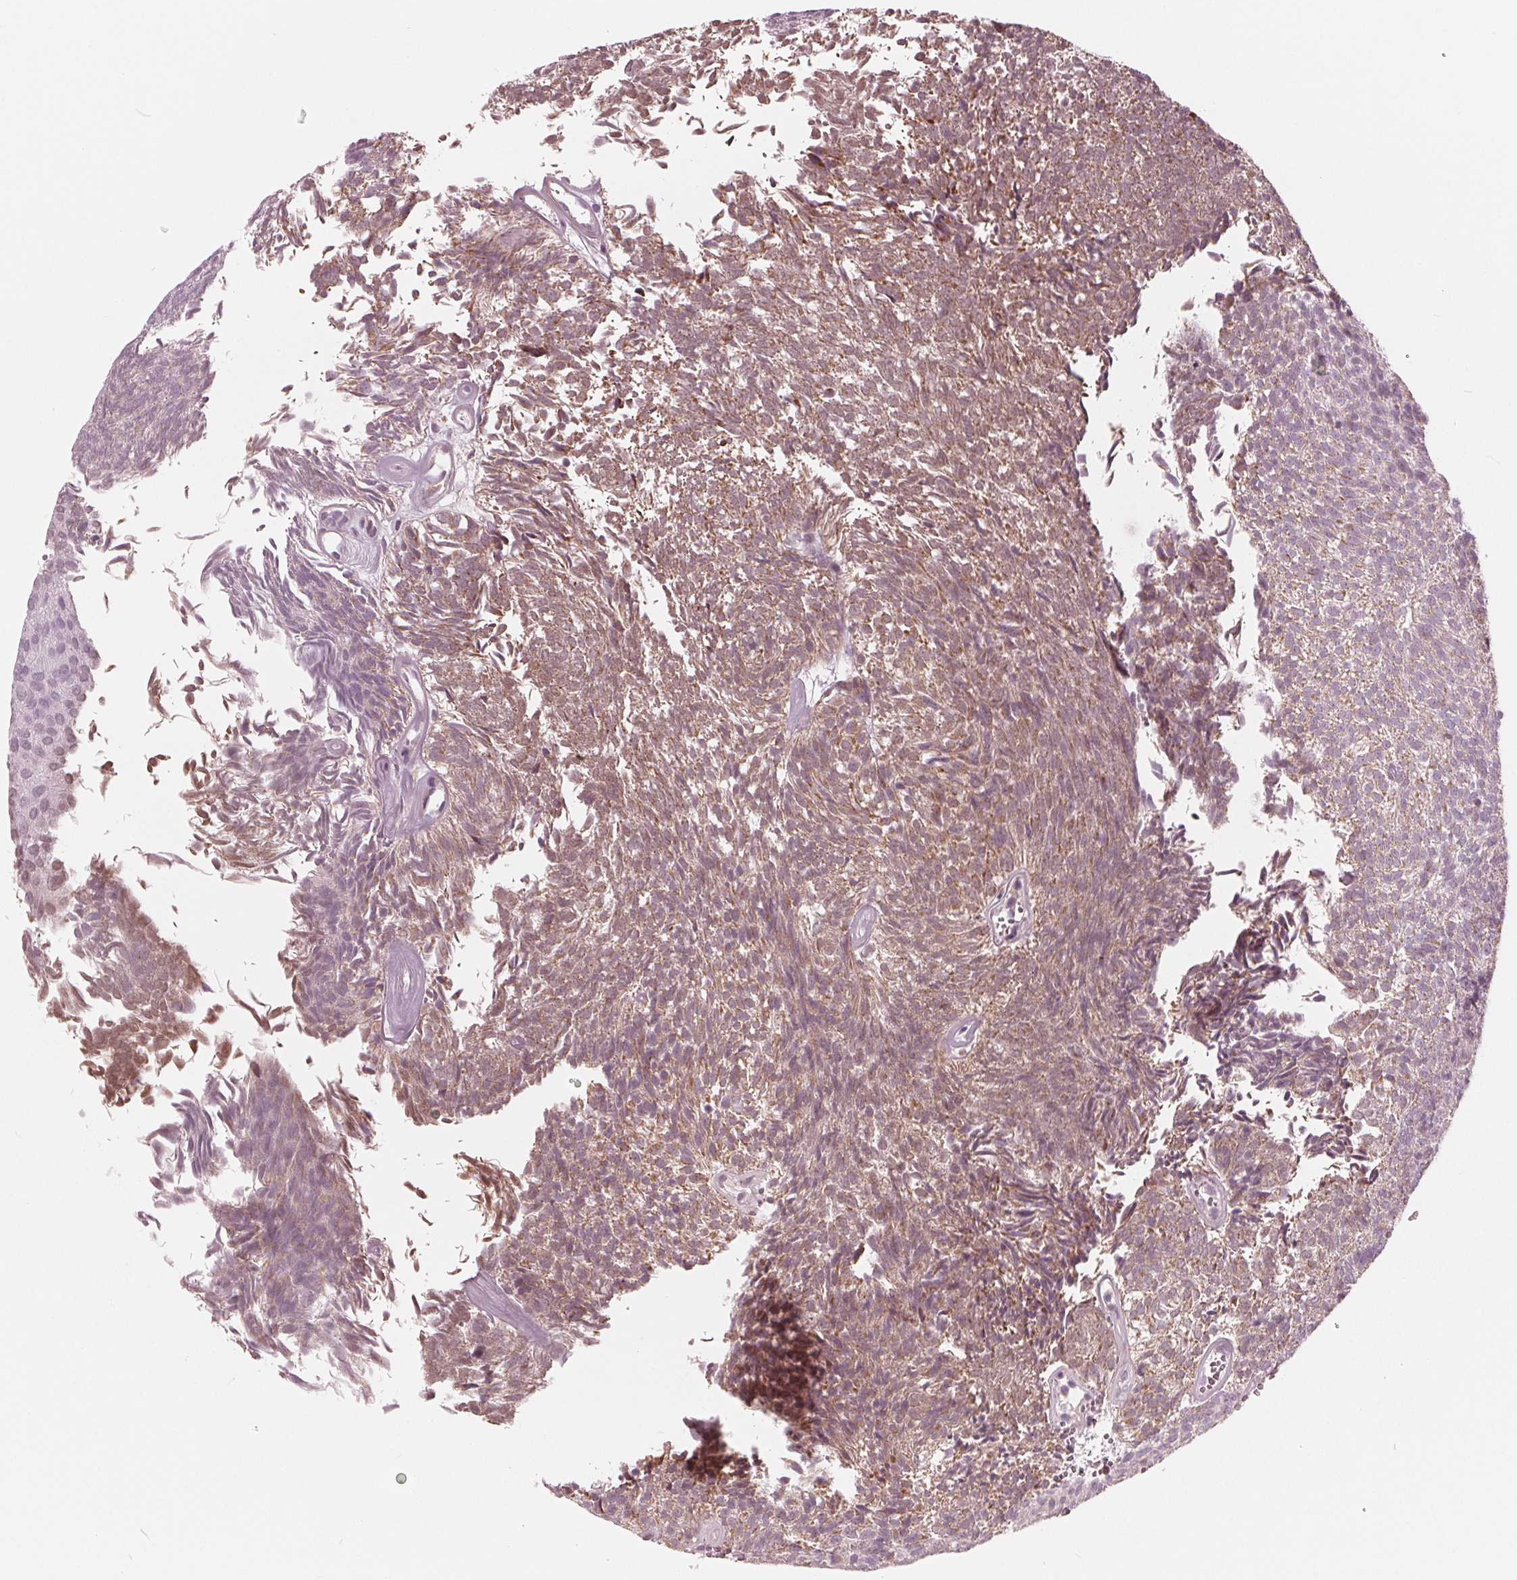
{"staining": {"intensity": "moderate", "quantity": "25%-75%", "location": "cytoplasmic/membranous"}, "tissue": "urothelial cancer", "cell_type": "Tumor cells", "image_type": "cancer", "snomed": [{"axis": "morphology", "description": "Urothelial carcinoma, Low grade"}, {"axis": "topography", "description": "Urinary bladder"}], "caption": "Tumor cells show medium levels of moderate cytoplasmic/membranous expression in about 25%-75% of cells in low-grade urothelial carcinoma.", "gene": "DCAF4L2", "patient": {"sex": "male", "age": 77}}